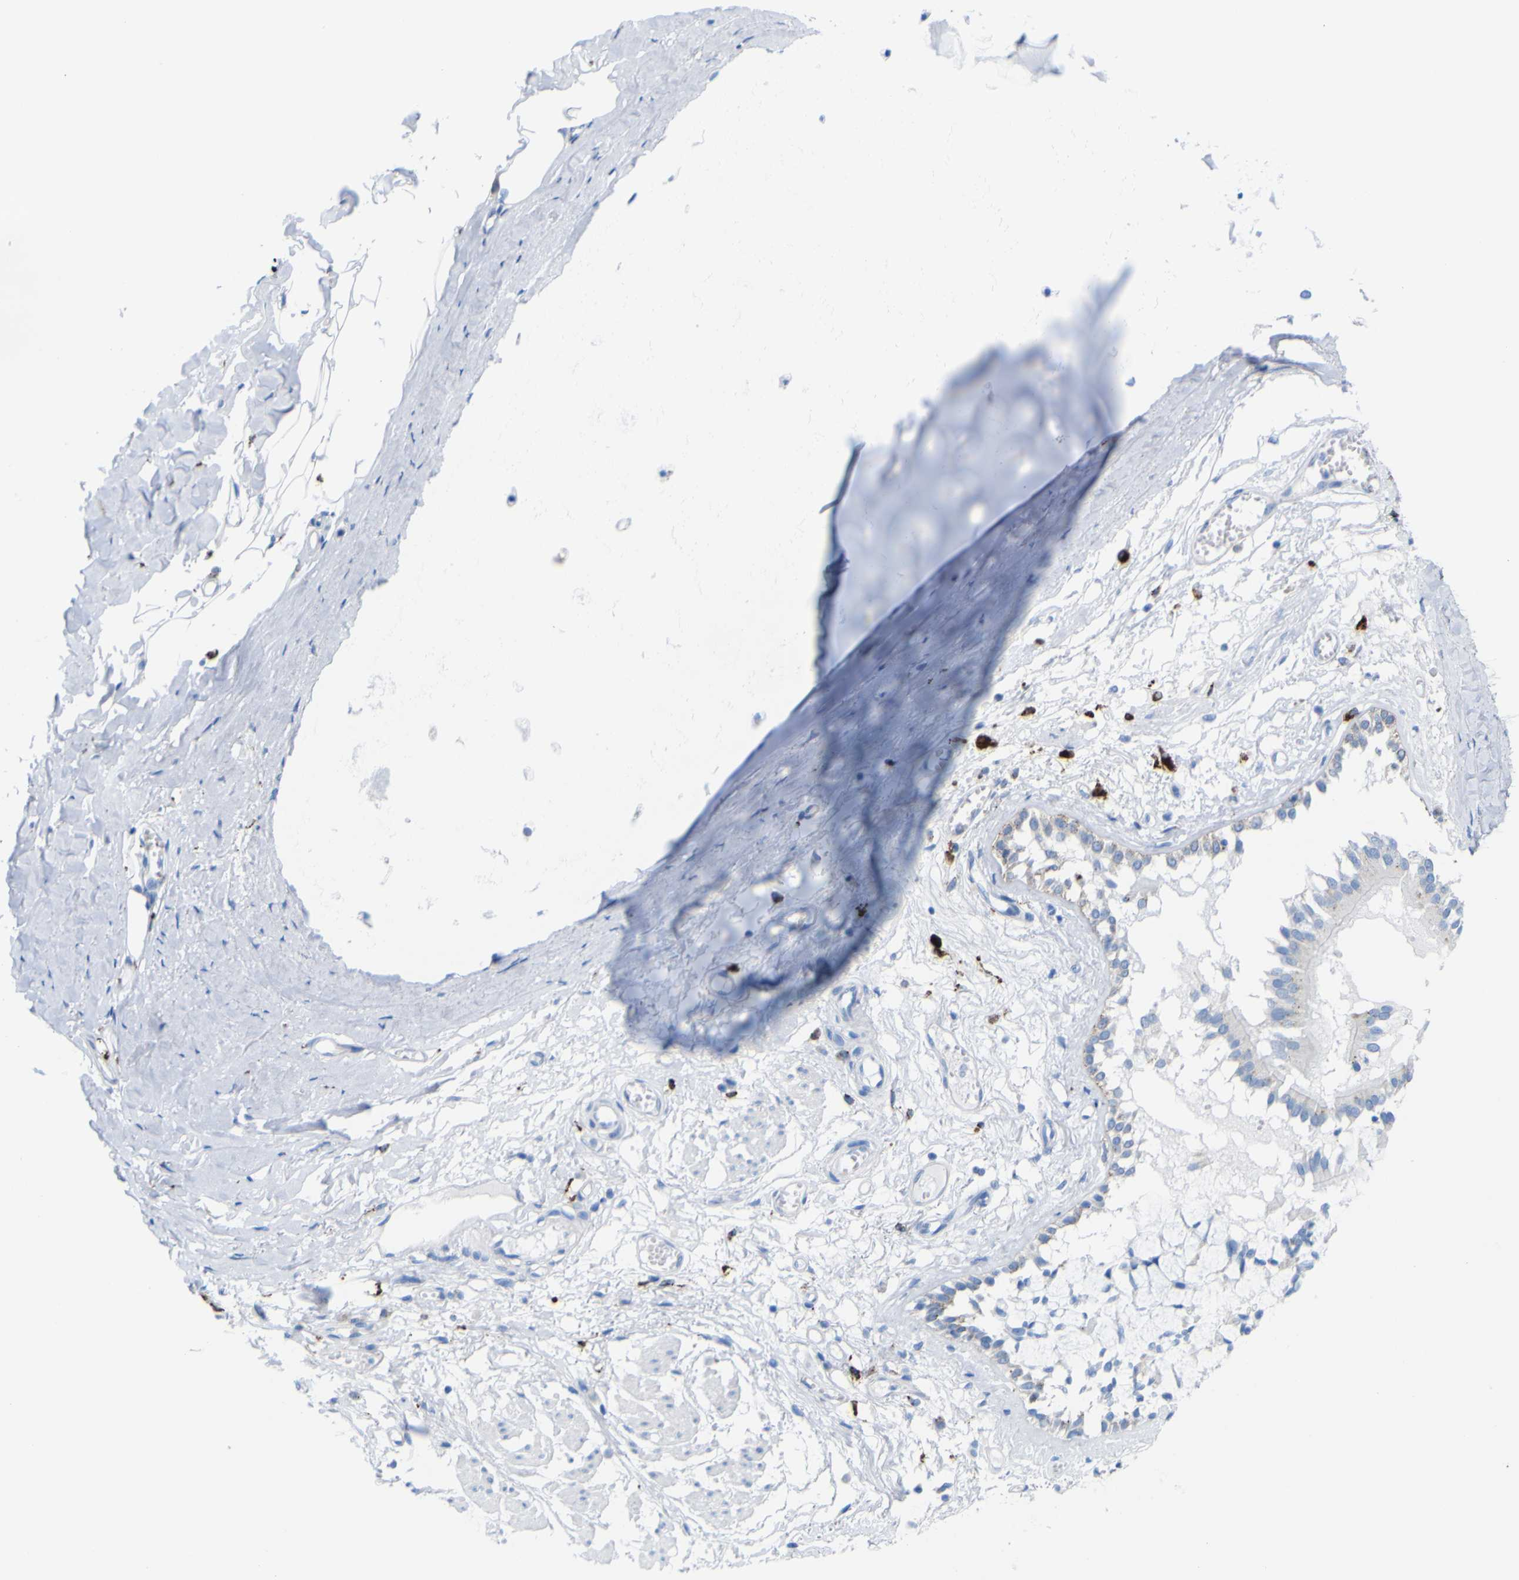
{"staining": {"intensity": "moderate", "quantity": "25%-75%", "location": "cytoplasmic/membranous"}, "tissue": "bronchus", "cell_type": "Respiratory epithelial cells", "image_type": "normal", "snomed": [{"axis": "morphology", "description": "Normal tissue, NOS"}, {"axis": "morphology", "description": "Inflammation, NOS"}, {"axis": "topography", "description": "Cartilage tissue"}, {"axis": "topography", "description": "Lung"}], "caption": "Benign bronchus demonstrates moderate cytoplasmic/membranous positivity in about 25%-75% of respiratory epithelial cells.", "gene": "PLD3", "patient": {"sex": "male", "age": 71}}